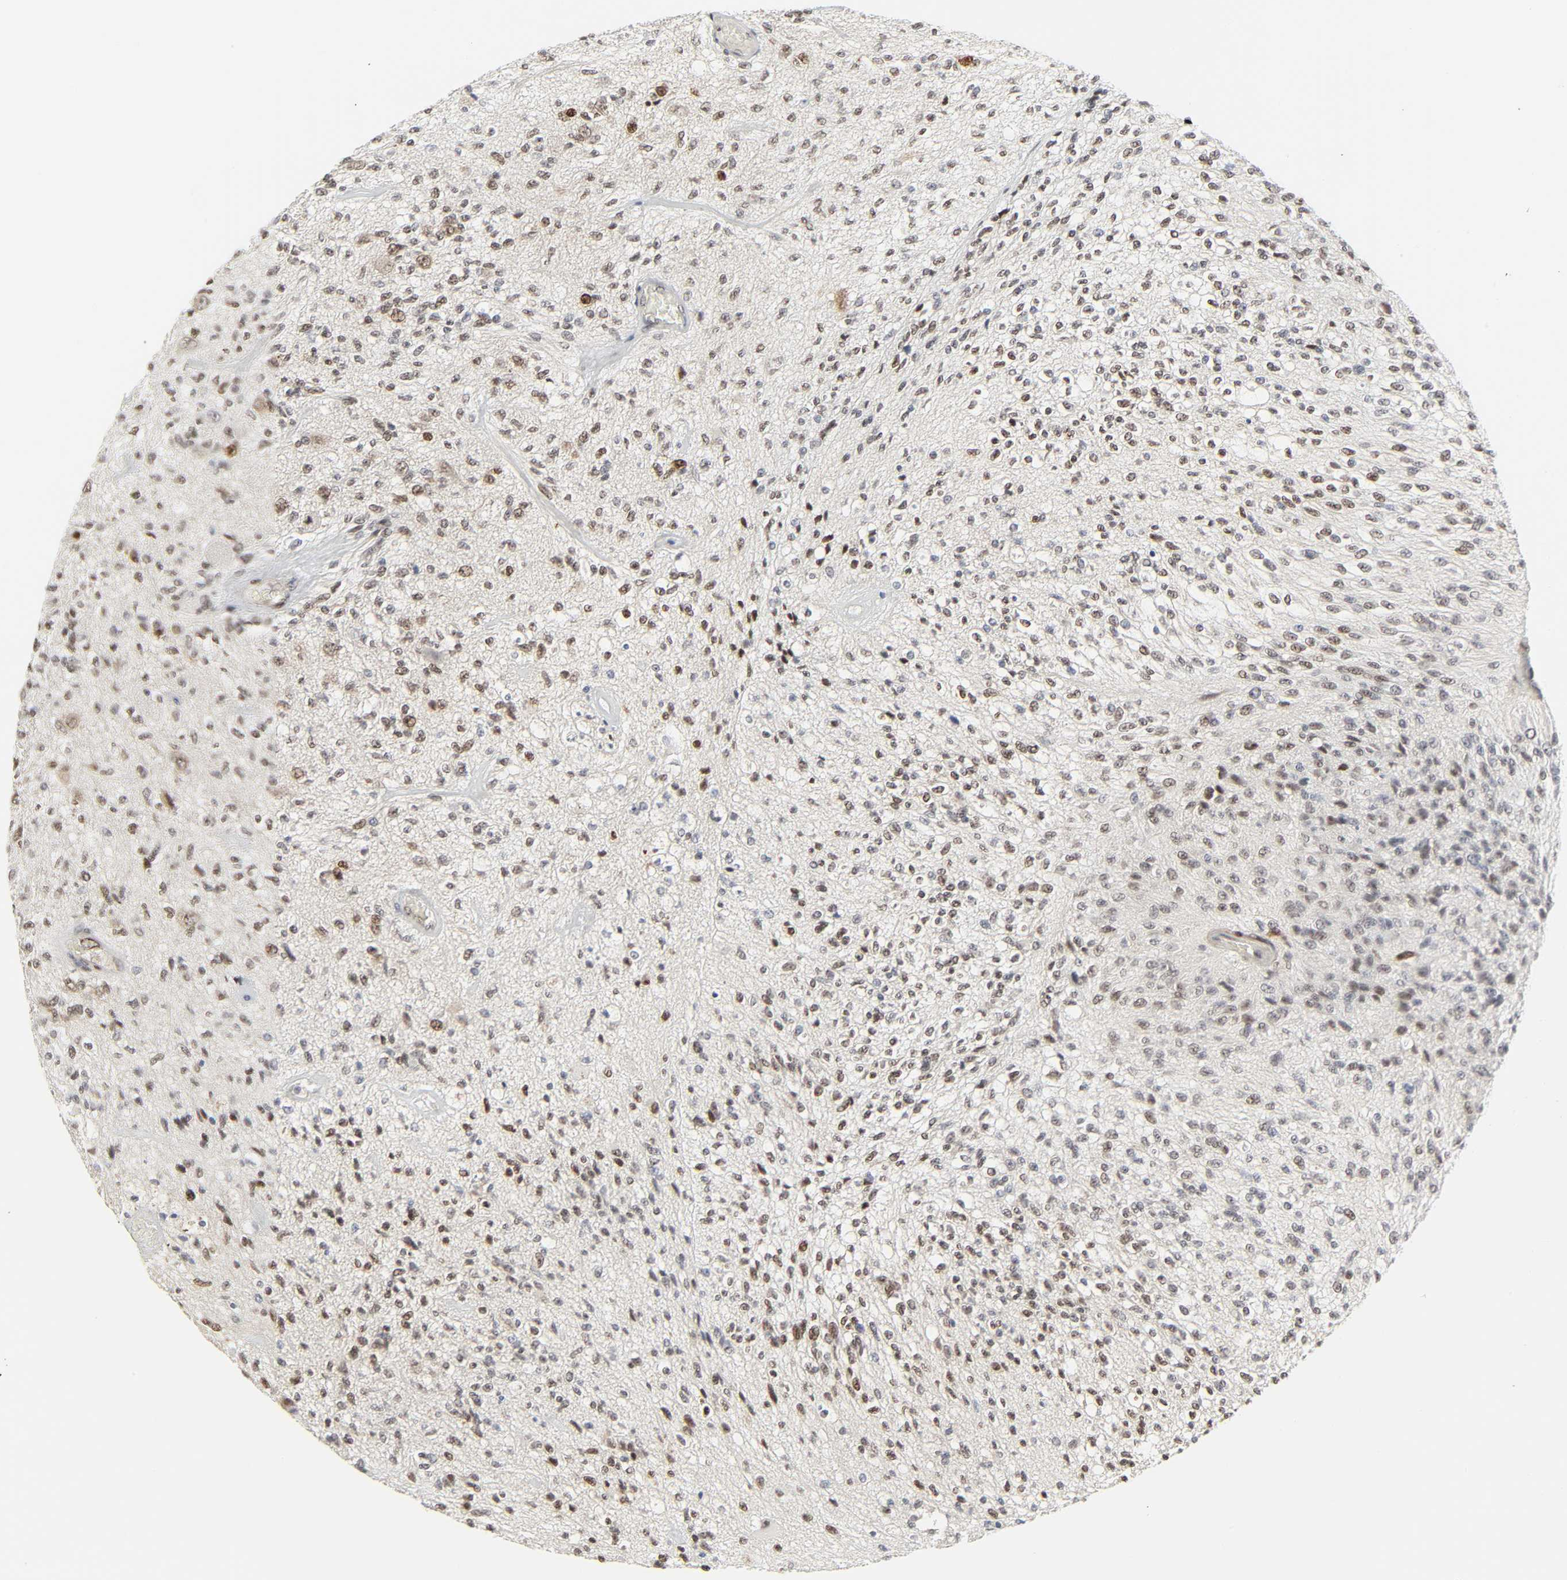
{"staining": {"intensity": "weak", "quantity": "25%-75%", "location": "nuclear"}, "tissue": "glioma", "cell_type": "Tumor cells", "image_type": "cancer", "snomed": [{"axis": "morphology", "description": "Normal tissue, NOS"}, {"axis": "morphology", "description": "Glioma, malignant, High grade"}, {"axis": "topography", "description": "Cerebral cortex"}], "caption": "Immunohistochemical staining of human glioma demonstrates weak nuclear protein expression in approximately 25%-75% of tumor cells.", "gene": "ZBTB16", "patient": {"sex": "male", "age": 77}}